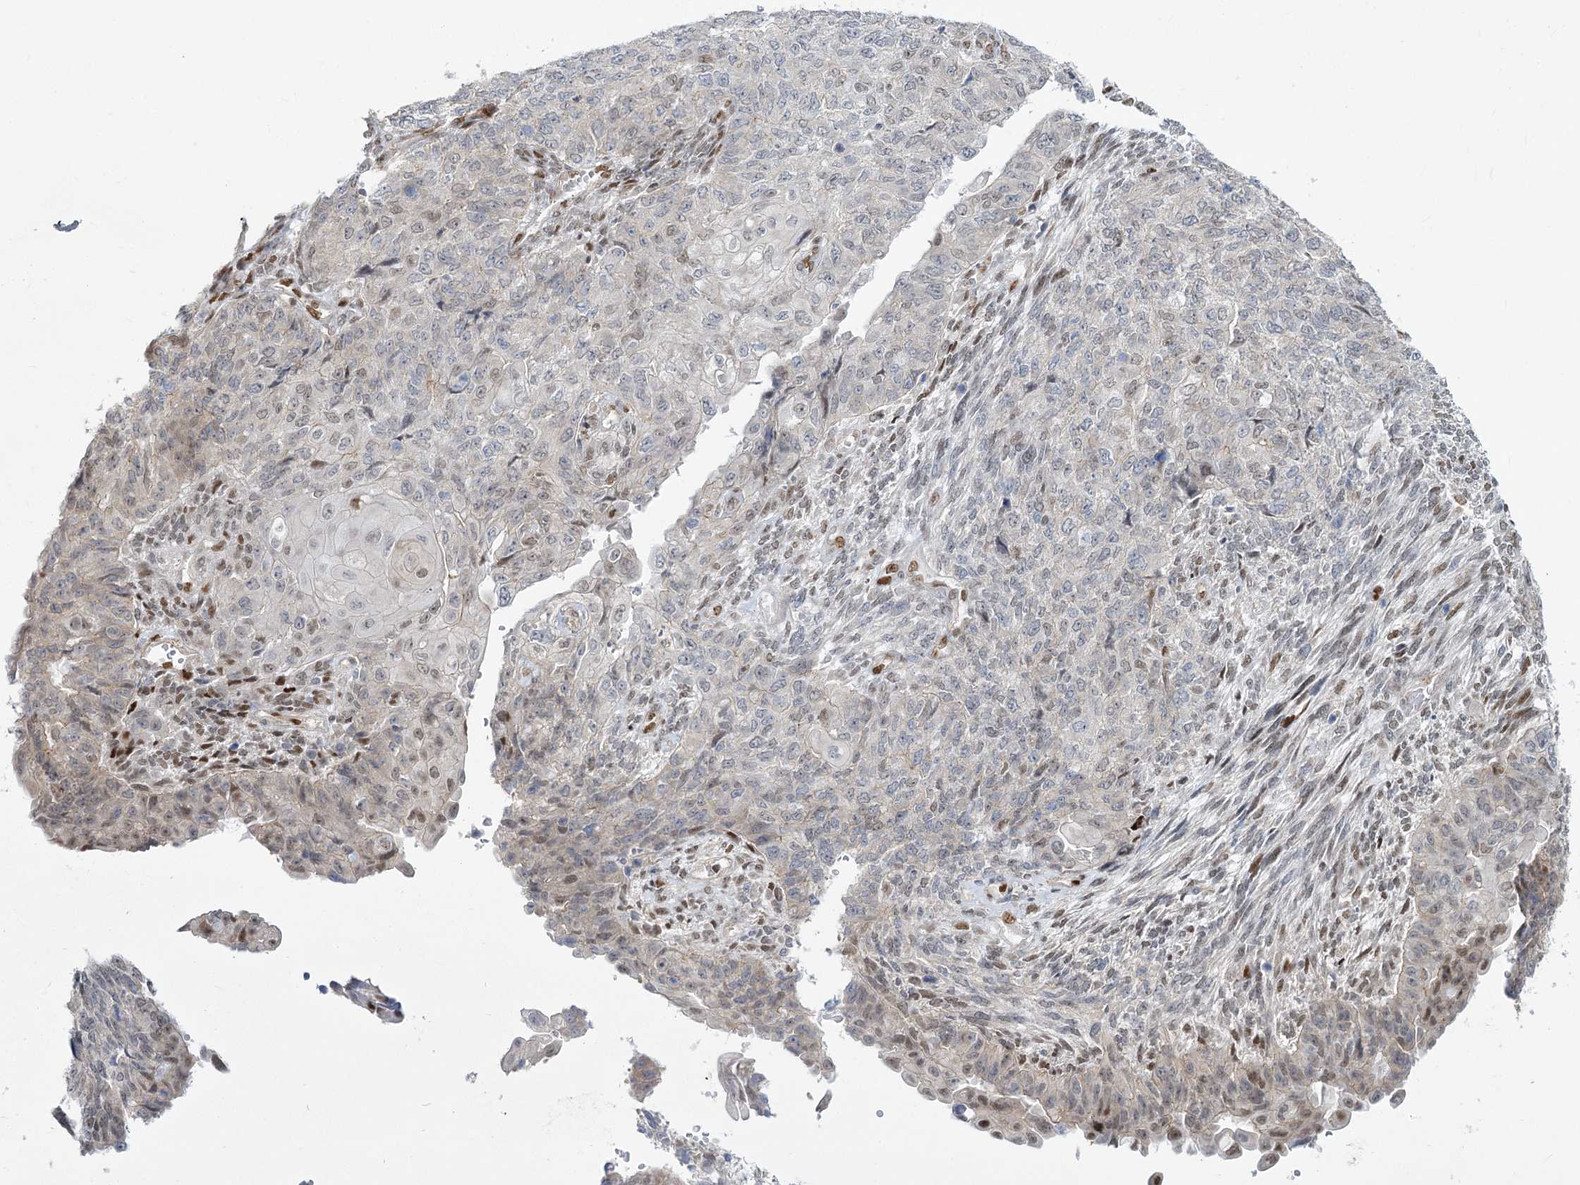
{"staining": {"intensity": "weak", "quantity": "25%-75%", "location": "nuclear"}, "tissue": "endometrial cancer", "cell_type": "Tumor cells", "image_type": "cancer", "snomed": [{"axis": "morphology", "description": "Adenocarcinoma, NOS"}, {"axis": "topography", "description": "Endometrium"}], "caption": "Brown immunohistochemical staining in endometrial cancer (adenocarcinoma) shows weak nuclear staining in about 25%-75% of tumor cells.", "gene": "ARSI", "patient": {"sex": "female", "age": 32}}